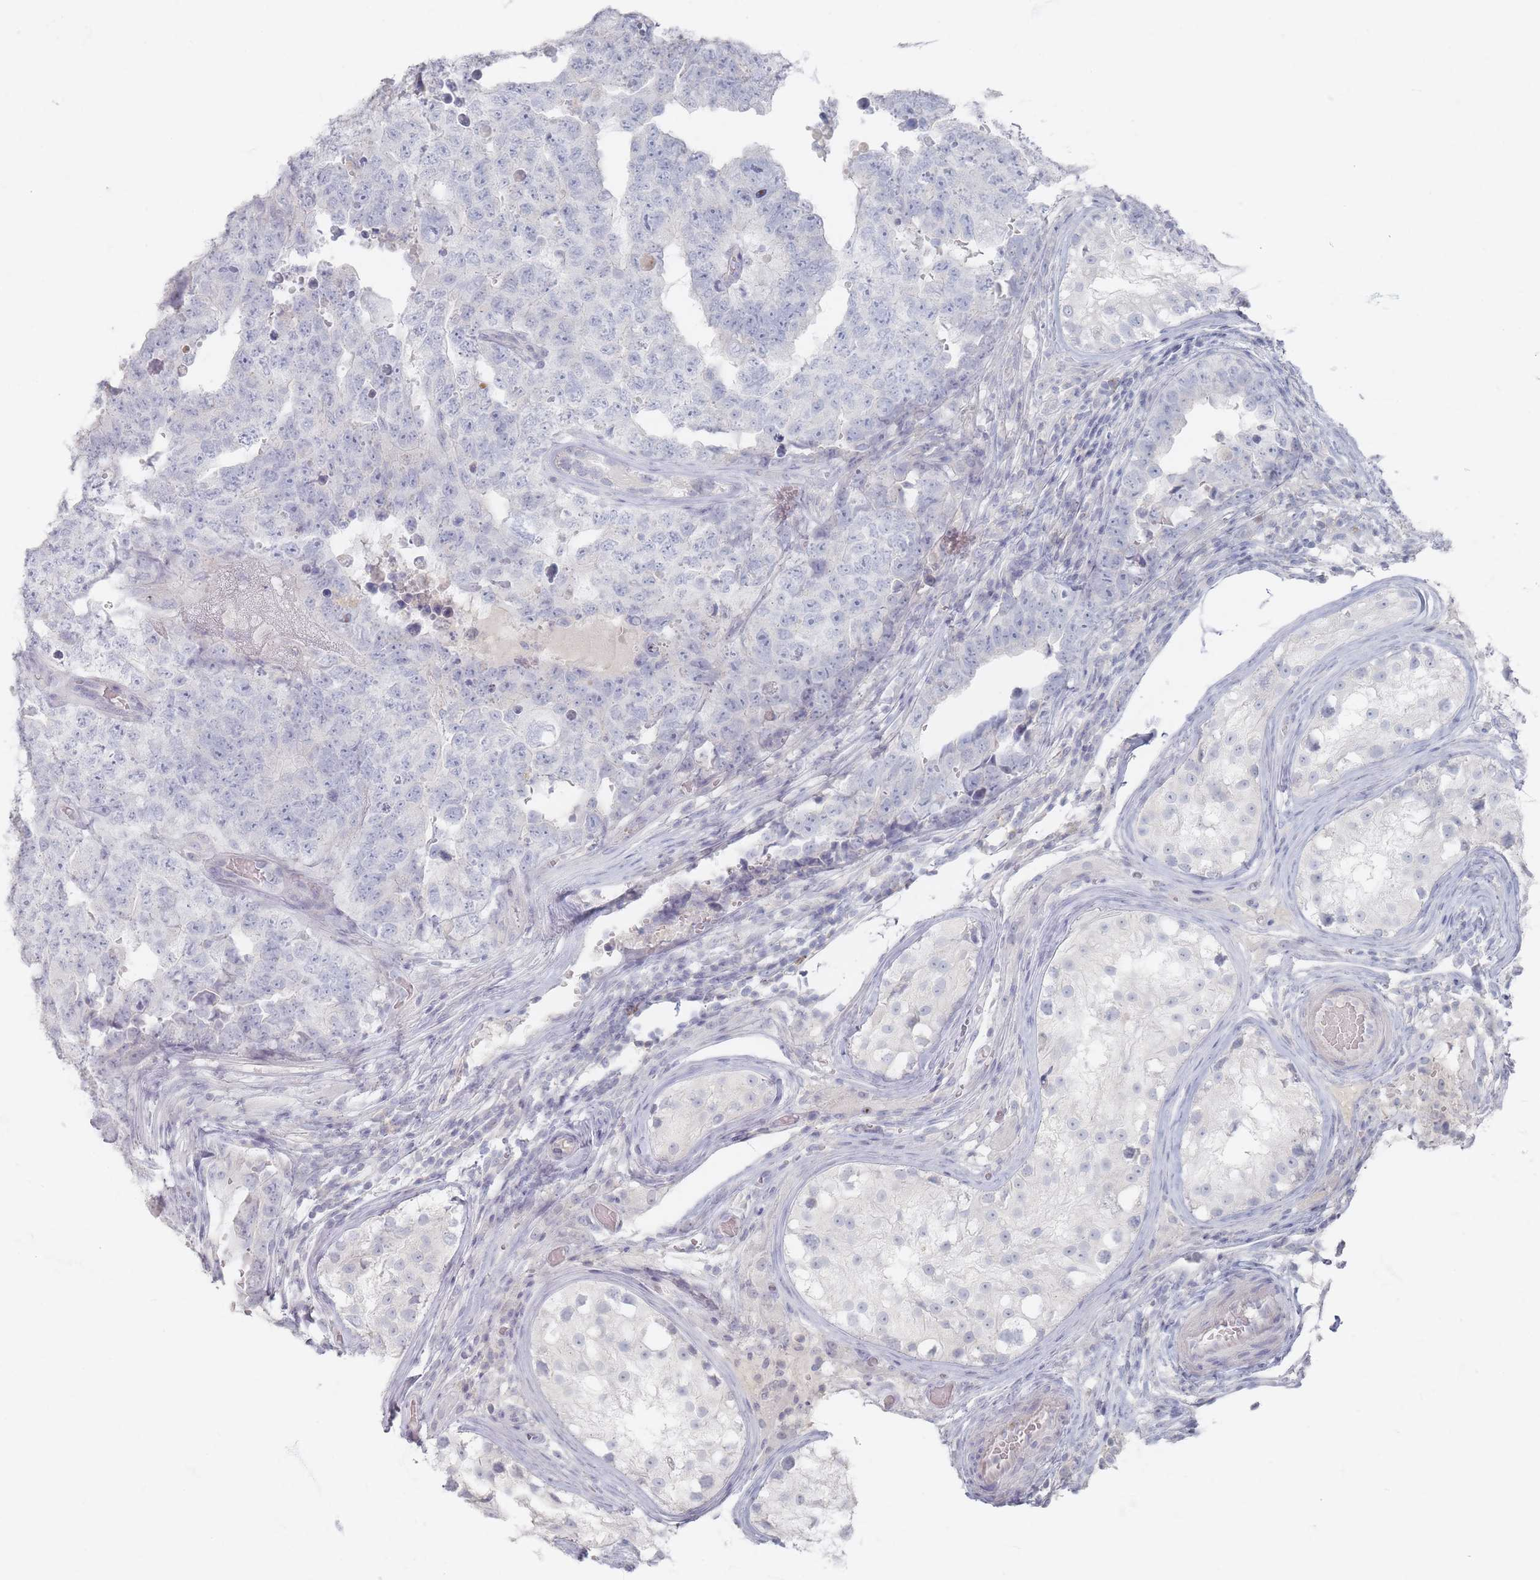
{"staining": {"intensity": "negative", "quantity": "none", "location": "none"}, "tissue": "testis cancer", "cell_type": "Tumor cells", "image_type": "cancer", "snomed": [{"axis": "morphology", "description": "Carcinoma, Embryonal, NOS"}, {"axis": "topography", "description": "Testis"}], "caption": "Embryonal carcinoma (testis) was stained to show a protein in brown. There is no significant positivity in tumor cells. The staining was performed using DAB (3,3'-diaminobenzidine) to visualize the protein expression in brown, while the nuclei were stained in blue with hematoxylin (Magnification: 20x).", "gene": "CD37", "patient": {"sex": "male", "age": 25}}